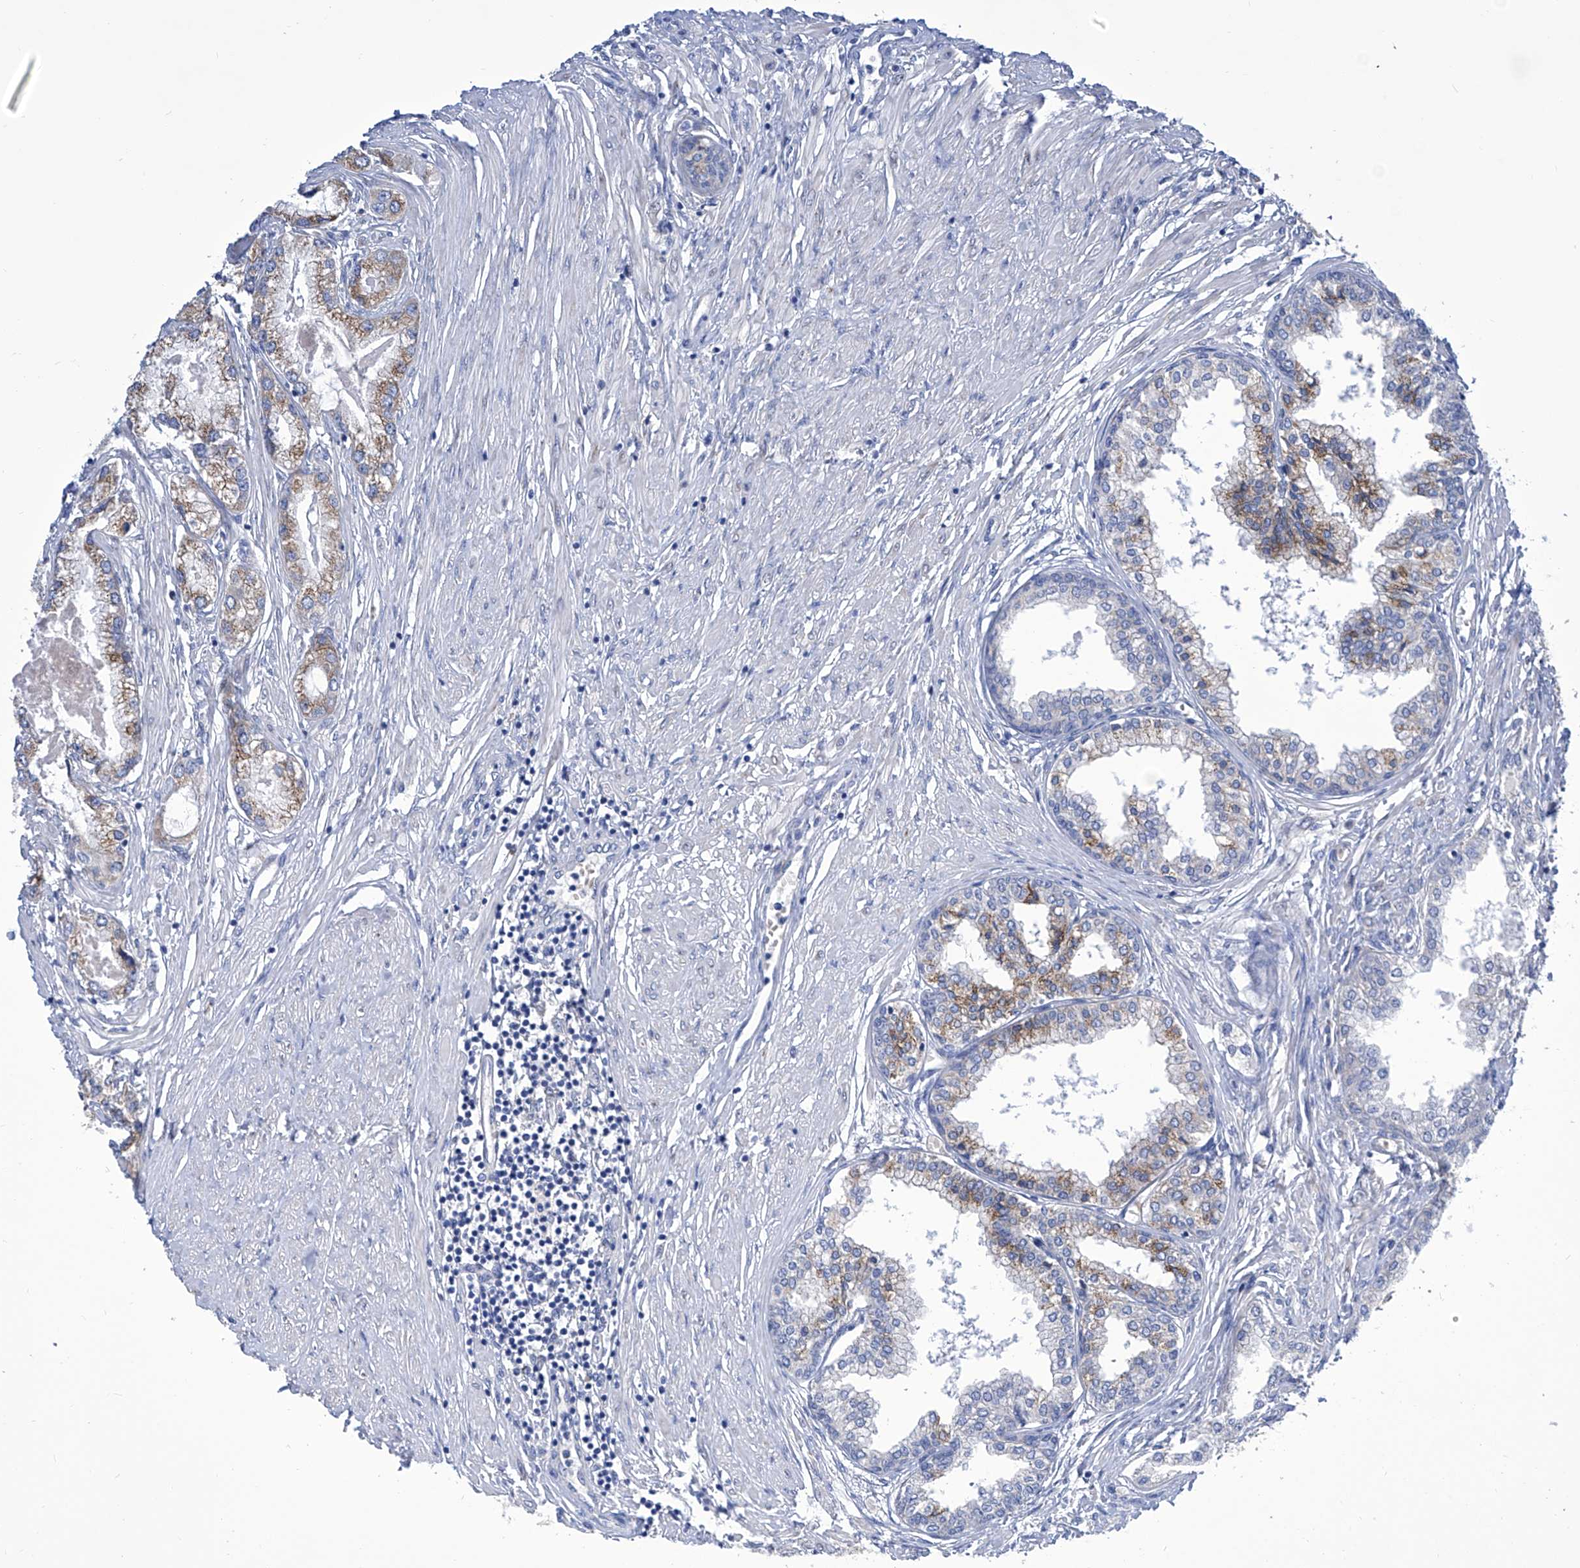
{"staining": {"intensity": "moderate", "quantity": ">75%", "location": "cytoplasmic/membranous"}, "tissue": "prostate cancer", "cell_type": "Tumor cells", "image_type": "cancer", "snomed": [{"axis": "morphology", "description": "Adenocarcinoma, Low grade"}, {"axis": "topography", "description": "Prostate"}], "caption": "Protein analysis of prostate cancer tissue reveals moderate cytoplasmic/membranous staining in about >75% of tumor cells. (Stains: DAB (3,3'-diaminobenzidine) in brown, nuclei in blue, Microscopy: brightfield microscopy at high magnification).", "gene": "TJAP1", "patient": {"sex": "male", "age": 62}}